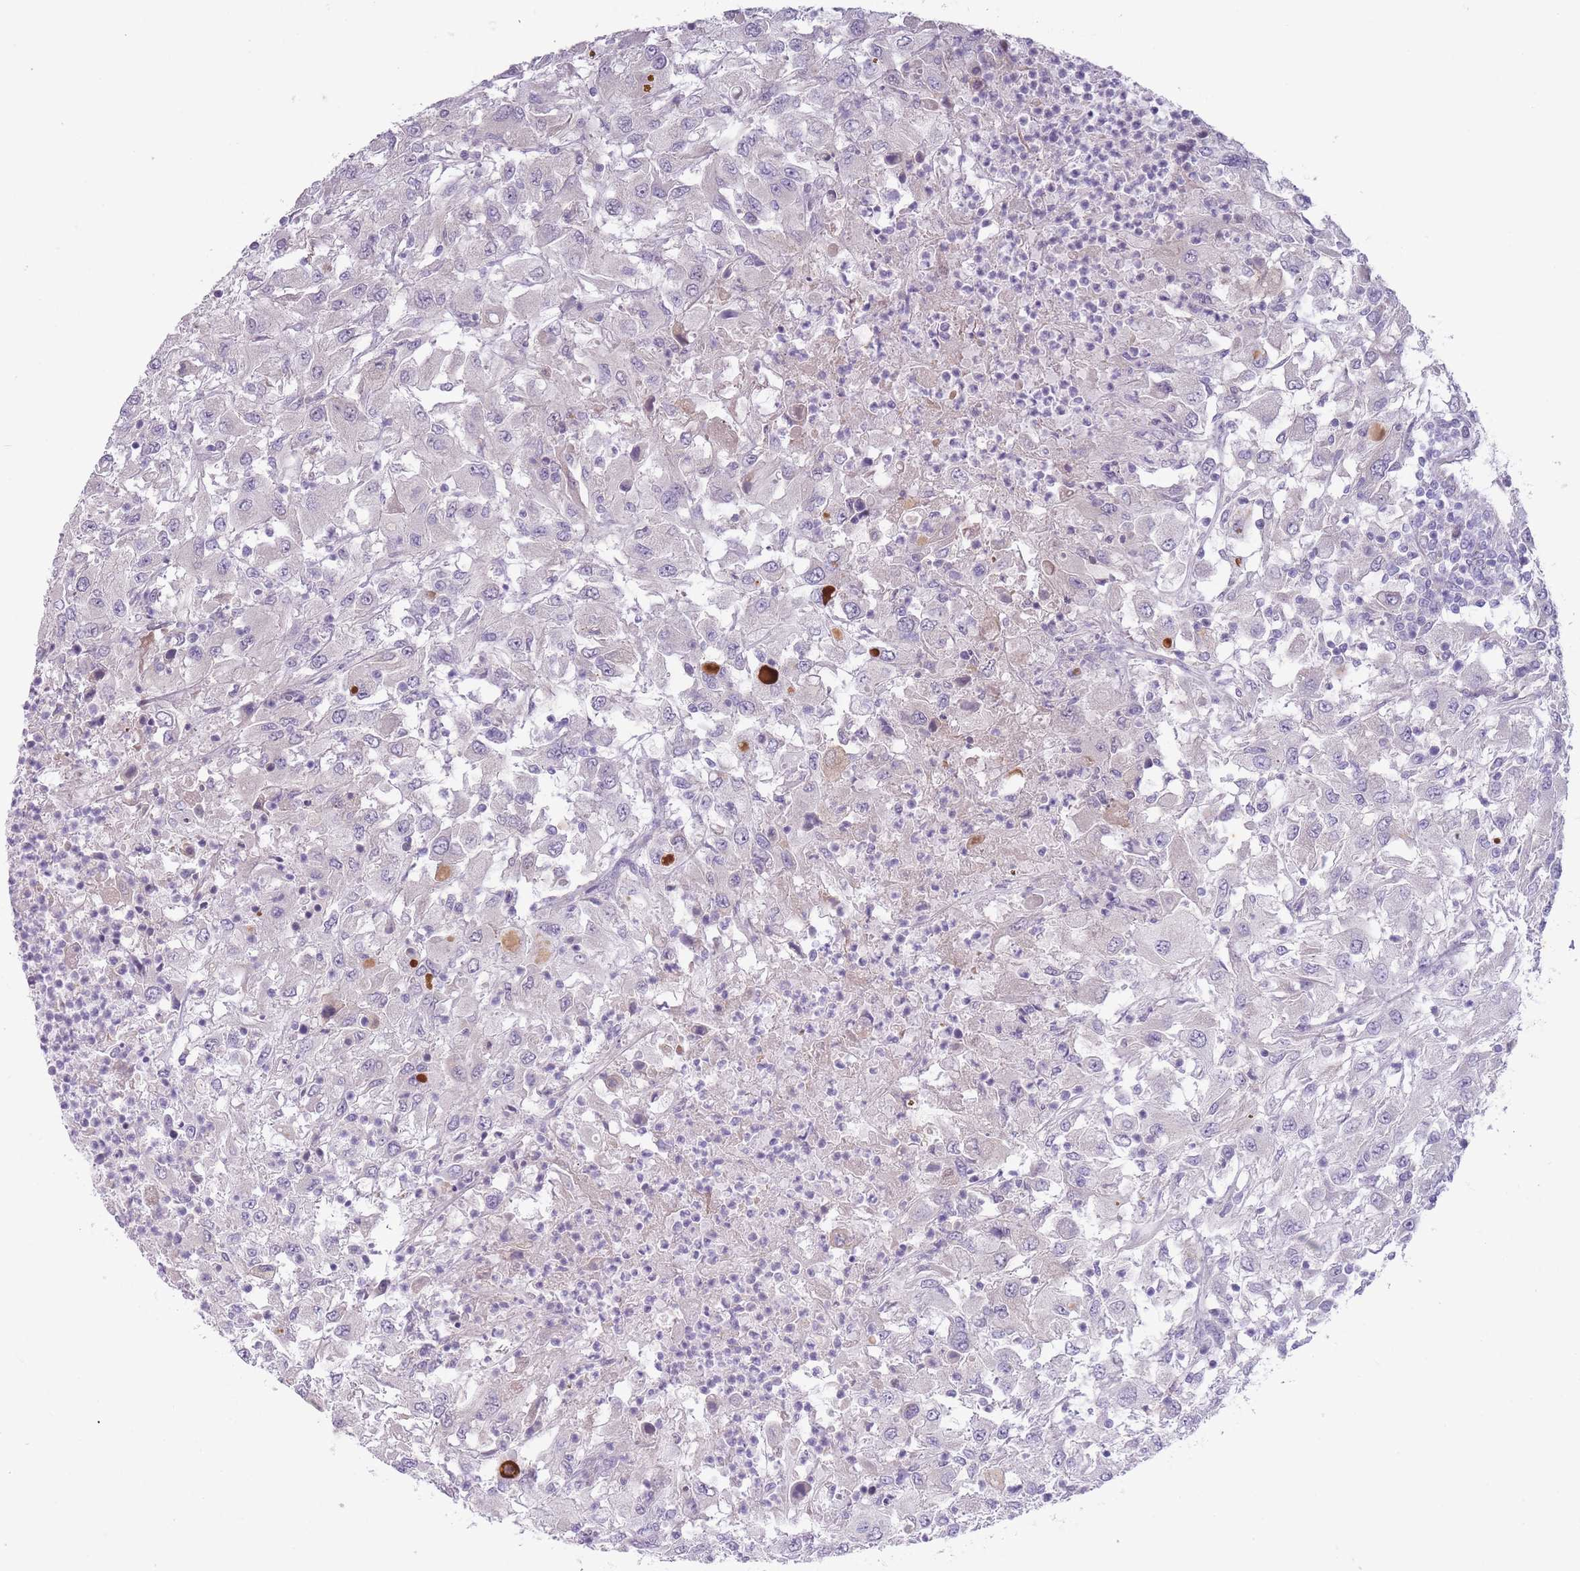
{"staining": {"intensity": "negative", "quantity": "none", "location": "none"}, "tissue": "renal cancer", "cell_type": "Tumor cells", "image_type": "cancer", "snomed": [{"axis": "morphology", "description": "Adenocarcinoma, NOS"}, {"axis": "topography", "description": "Kidney"}], "caption": "Tumor cells show no significant protein expression in renal cancer (adenocarcinoma).", "gene": "ARPIN", "patient": {"sex": "female", "age": 67}}